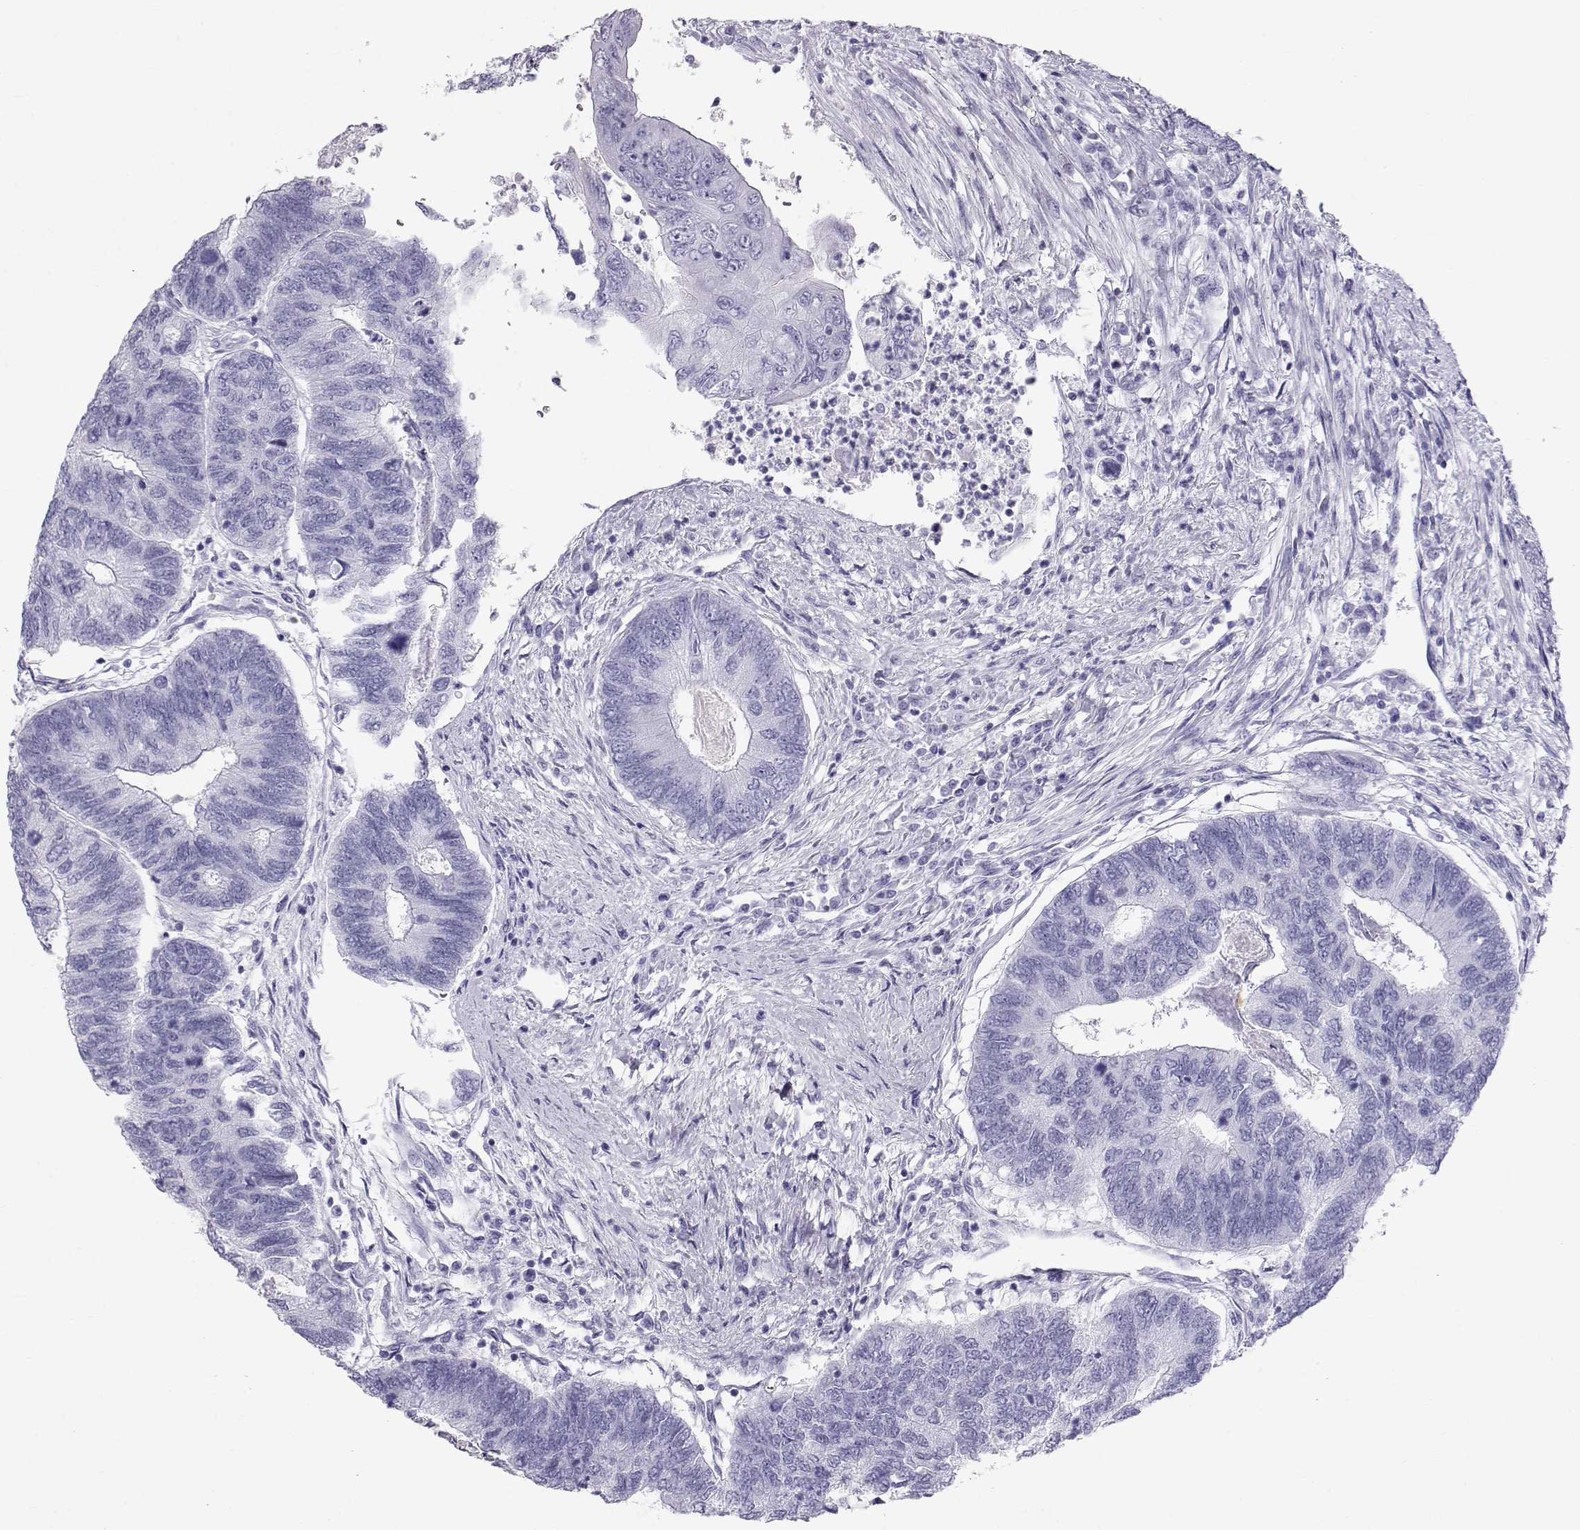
{"staining": {"intensity": "negative", "quantity": "none", "location": "none"}, "tissue": "colorectal cancer", "cell_type": "Tumor cells", "image_type": "cancer", "snomed": [{"axis": "morphology", "description": "Adenocarcinoma, NOS"}, {"axis": "topography", "description": "Colon"}], "caption": "Tumor cells show no significant expression in colorectal cancer.", "gene": "RD3", "patient": {"sex": "female", "age": 67}}